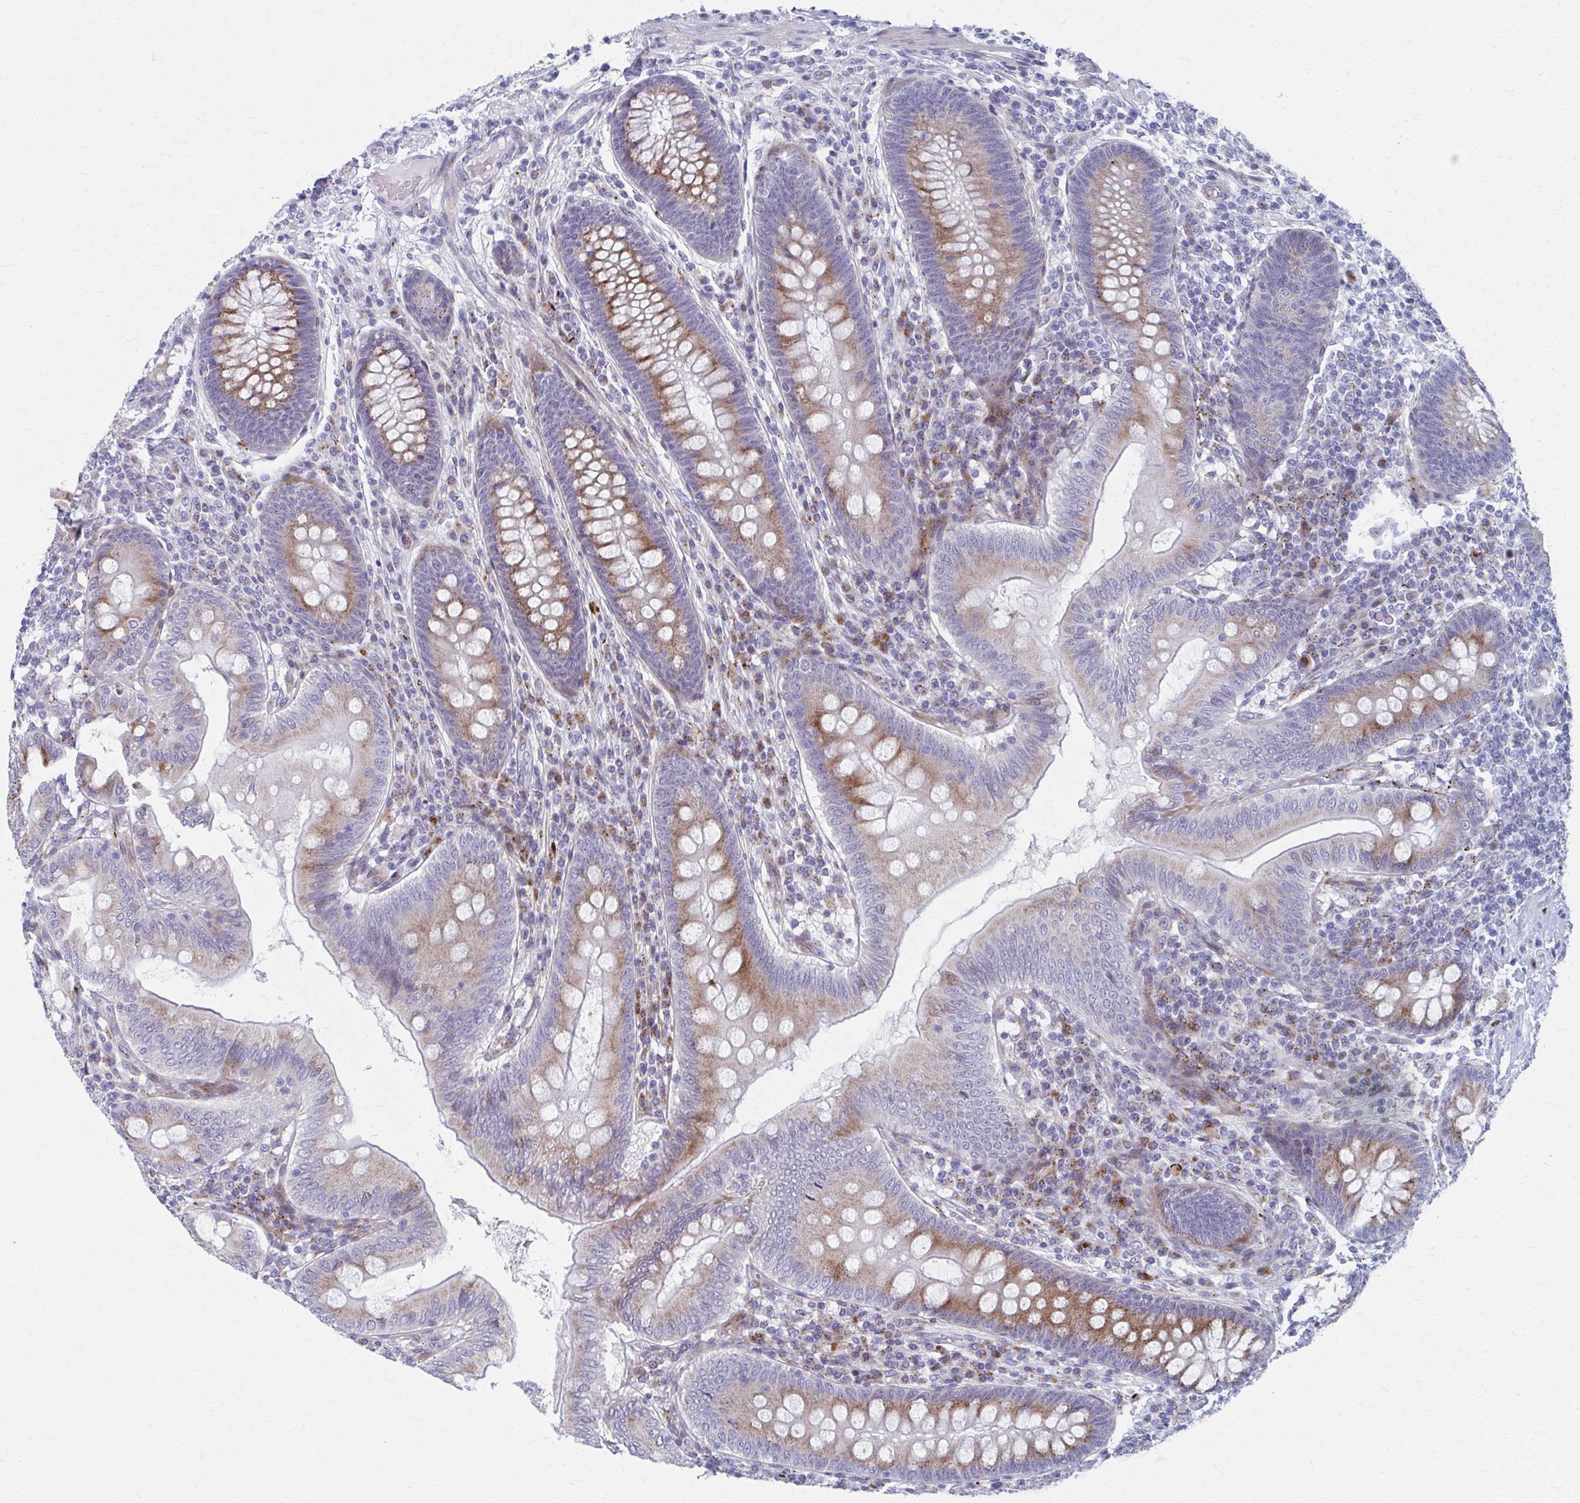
{"staining": {"intensity": "moderate", "quantity": ">75%", "location": "cytoplasmic/membranous"}, "tissue": "appendix", "cell_type": "Glandular cells", "image_type": "normal", "snomed": [{"axis": "morphology", "description": "Normal tissue, NOS"}, {"axis": "topography", "description": "Appendix"}], "caption": "Appendix stained with DAB IHC shows medium levels of moderate cytoplasmic/membranous positivity in approximately >75% of glandular cells.", "gene": "OLFM2", "patient": {"sex": "male", "age": 71}}